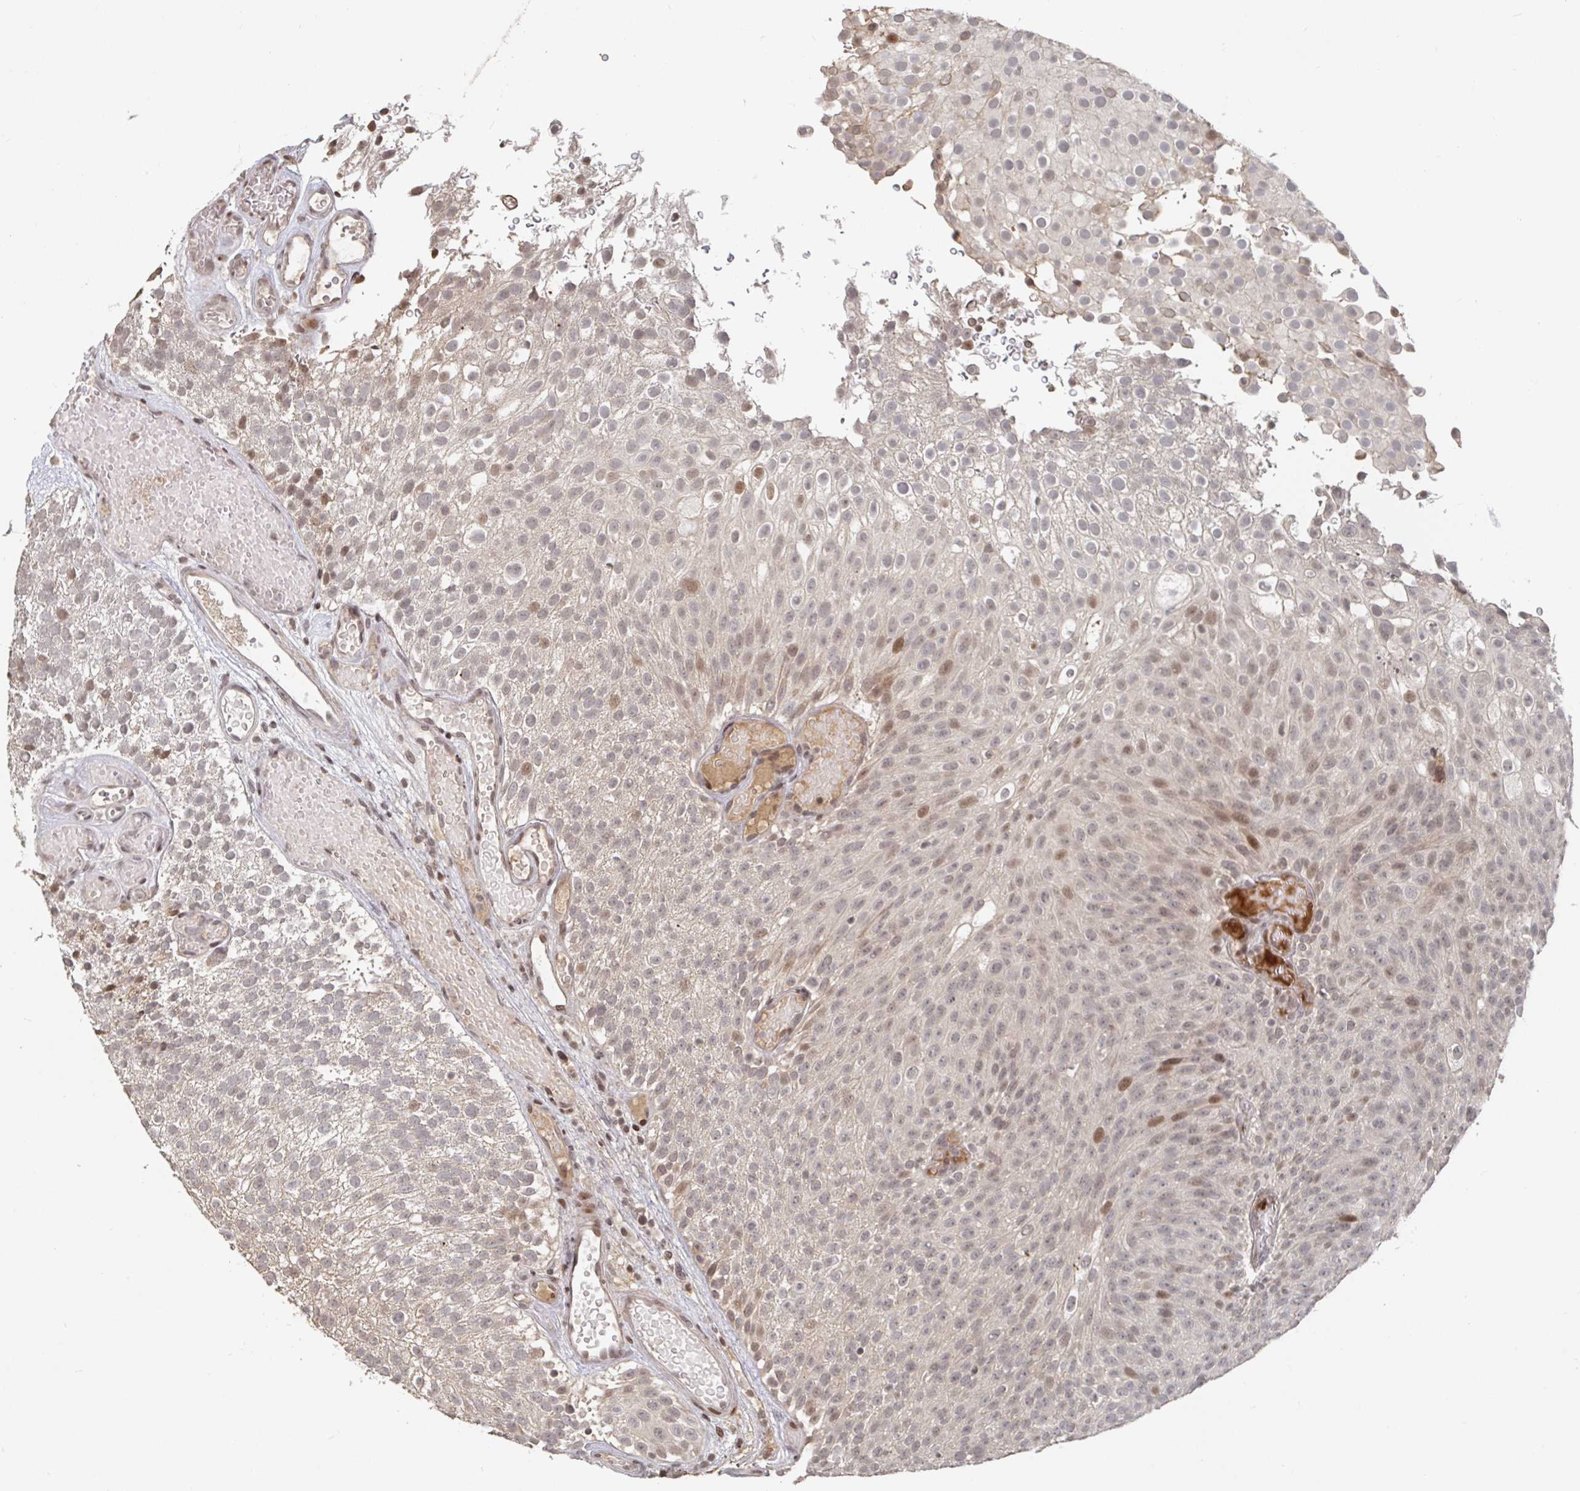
{"staining": {"intensity": "moderate", "quantity": "25%-75%", "location": "nuclear"}, "tissue": "urothelial cancer", "cell_type": "Tumor cells", "image_type": "cancer", "snomed": [{"axis": "morphology", "description": "Urothelial carcinoma, Low grade"}, {"axis": "topography", "description": "Urinary bladder"}], "caption": "Immunohistochemistry image of neoplastic tissue: urothelial carcinoma (low-grade) stained using immunohistochemistry (IHC) exhibits medium levels of moderate protein expression localized specifically in the nuclear of tumor cells, appearing as a nuclear brown color.", "gene": "ZDHHC12", "patient": {"sex": "male", "age": 78}}